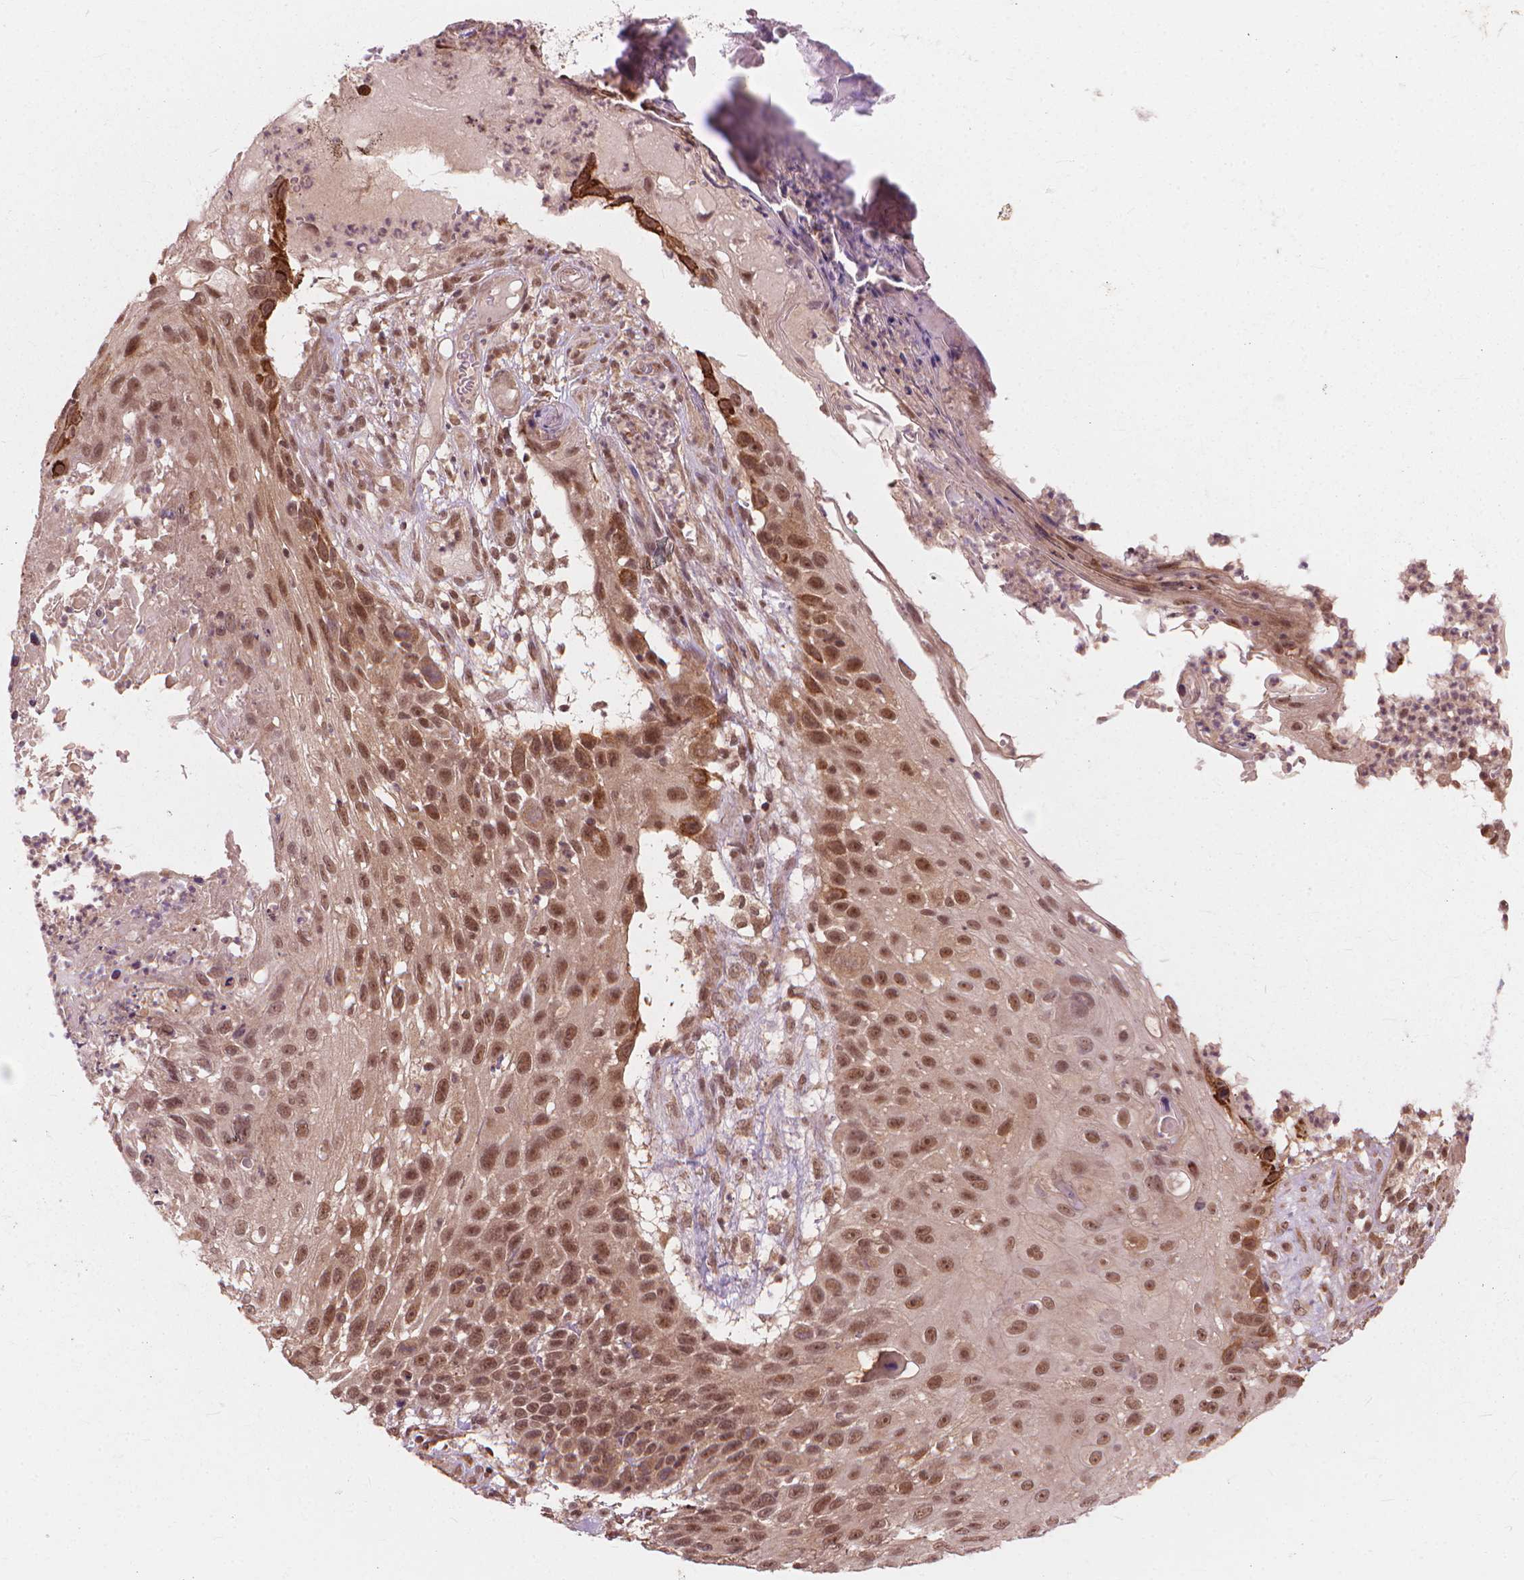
{"staining": {"intensity": "moderate", "quantity": ">75%", "location": "nuclear"}, "tissue": "skin cancer", "cell_type": "Tumor cells", "image_type": "cancer", "snomed": [{"axis": "morphology", "description": "Squamous cell carcinoma, NOS"}, {"axis": "topography", "description": "Skin"}], "caption": "Immunohistochemistry micrograph of neoplastic tissue: human skin cancer stained using IHC displays medium levels of moderate protein expression localized specifically in the nuclear of tumor cells, appearing as a nuclear brown color.", "gene": "SSU72", "patient": {"sex": "male", "age": 92}}